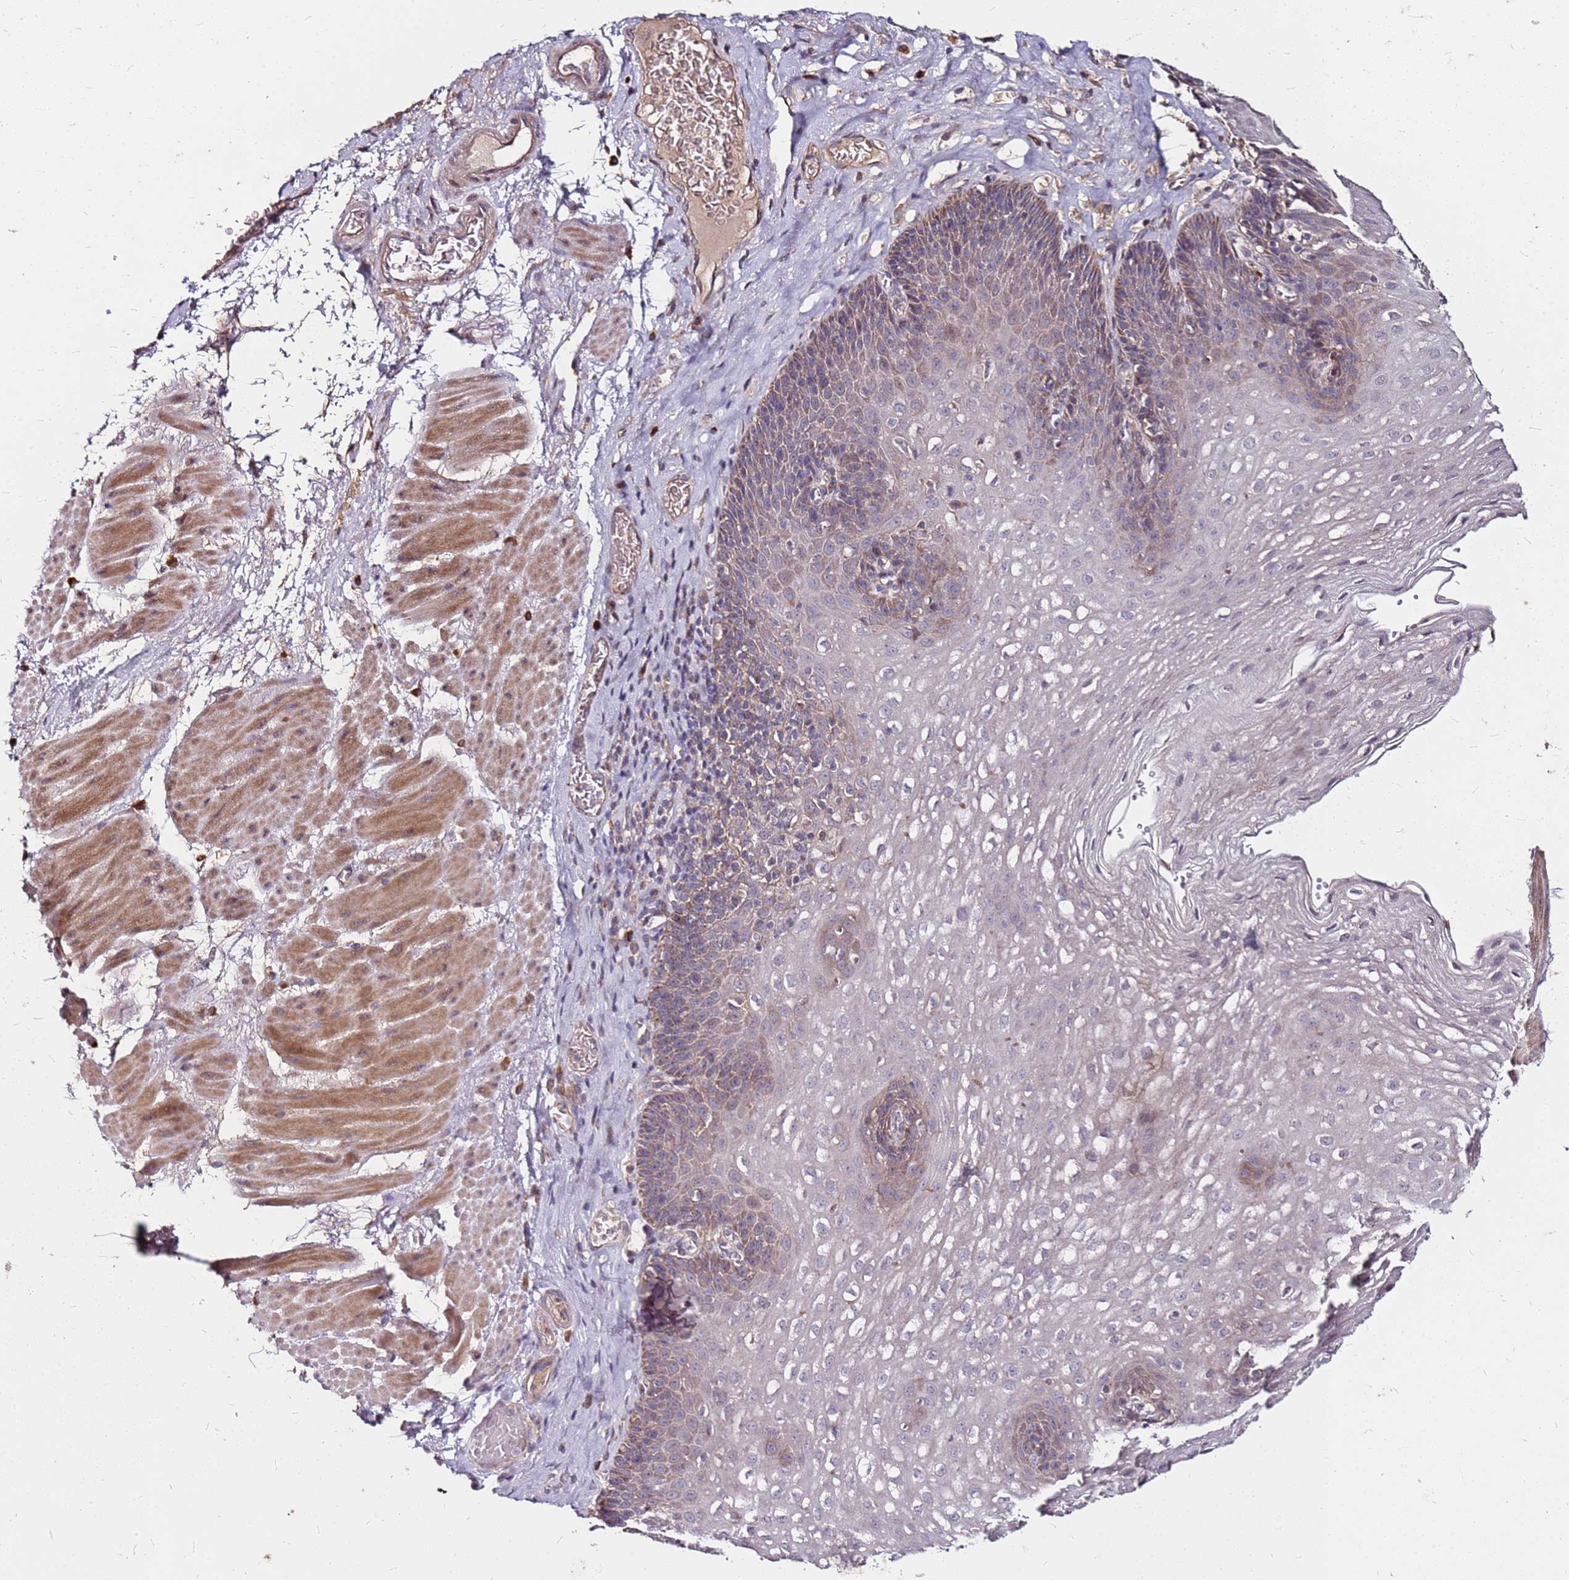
{"staining": {"intensity": "moderate", "quantity": "<25%", "location": "cytoplasmic/membranous"}, "tissue": "esophagus", "cell_type": "Squamous epithelial cells", "image_type": "normal", "snomed": [{"axis": "morphology", "description": "Normal tissue, NOS"}, {"axis": "topography", "description": "Esophagus"}], "caption": "Esophagus stained with DAB (3,3'-diaminobenzidine) immunohistochemistry (IHC) displays low levels of moderate cytoplasmic/membranous positivity in approximately <25% of squamous epithelial cells. The staining was performed using DAB to visualize the protein expression in brown, while the nuclei were stained in blue with hematoxylin (Magnification: 20x).", "gene": "DCDC2C", "patient": {"sex": "female", "age": 66}}